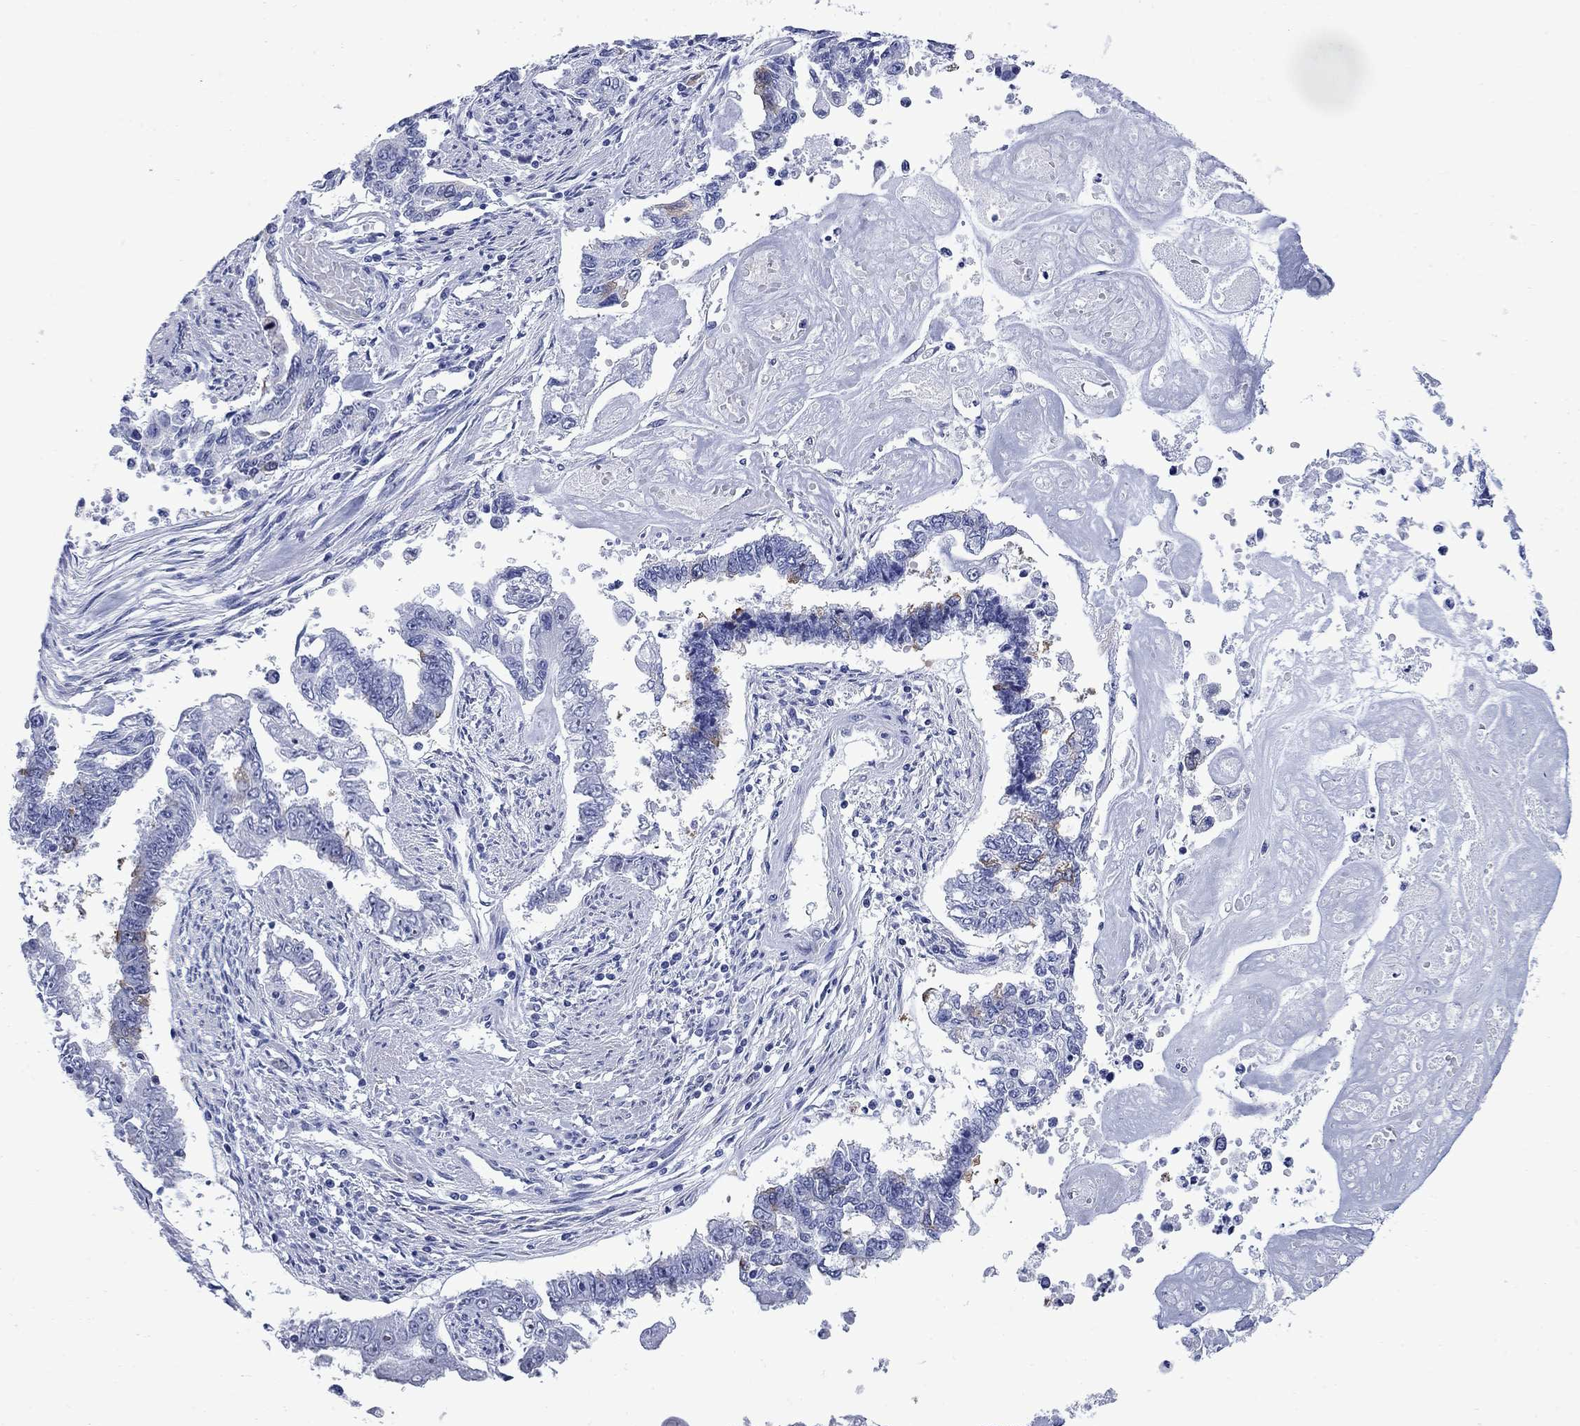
{"staining": {"intensity": "moderate", "quantity": "<25%", "location": "cytoplasmic/membranous"}, "tissue": "endometrial cancer", "cell_type": "Tumor cells", "image_type": "cancer", "snomed": [{"axis": "morphology", "description": "Adenocarcinoma, NOS"}, {"axis": "topography", "description": "Uterus"}], "caption": "Immunohistochemistry staining of endometrial cancer (adenocarcinoma), which reveals low levels of moderate cytoplasmic/membranous positivity in about <25% of tumor cells indicating moderate cytoplasmic/membranous protein staining. The staining was performed using DAB (brown) for protein detection and nuclei were counterstained in hematoxylin (blue).", "gene": "TACC3", "patient": {"sex": "female", "age": 59}}